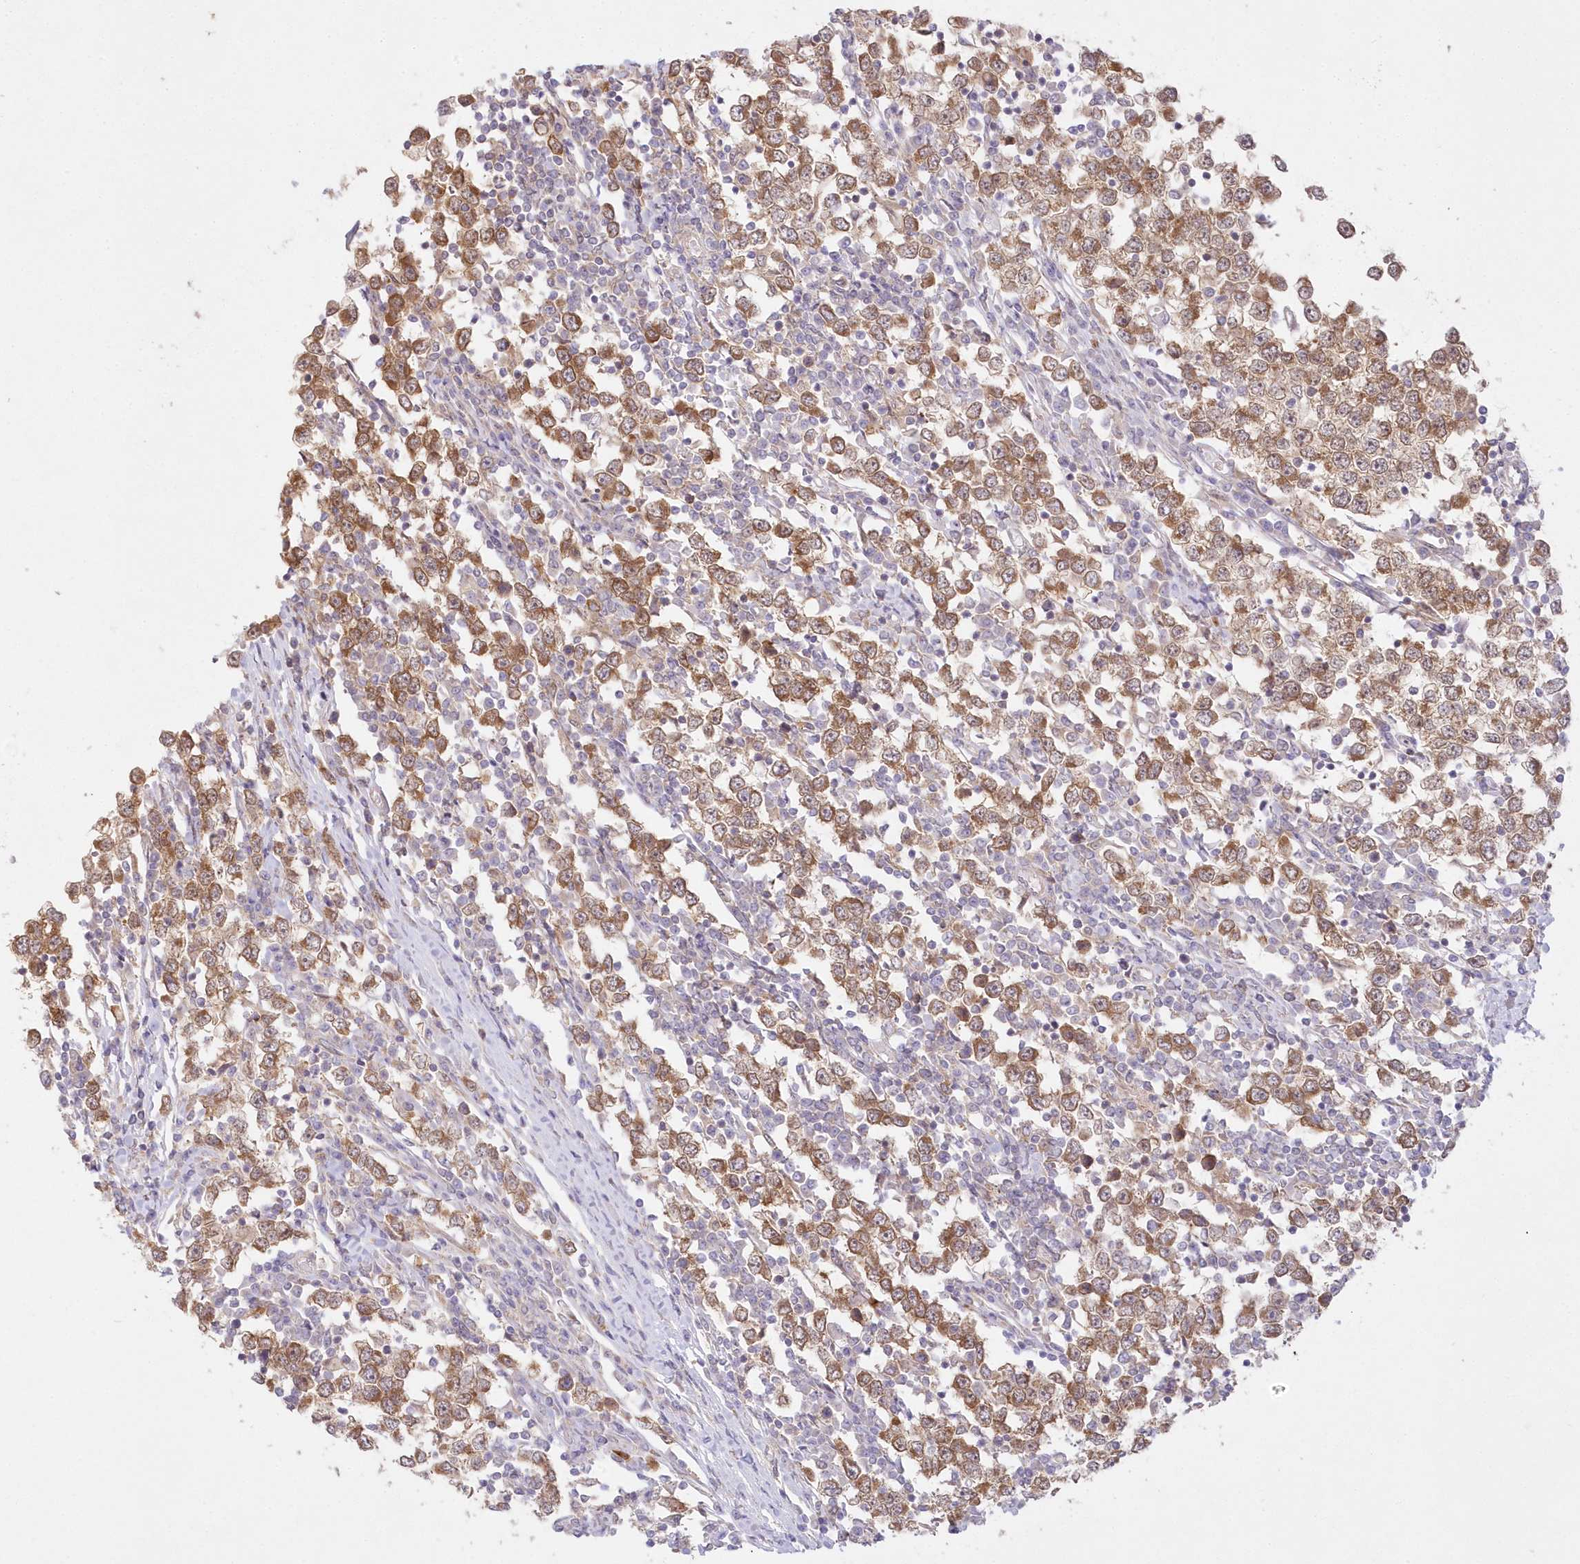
{"staining": {"intensity": "moderate", "quantity": ">75%", "location": "cytoplasmic/membranous"}, "tissue": "testis cancer", "cell_type": "Tumor cells", "image_type": "cancer", "snomed": [{"axis": "morphology", "description": "Seminoma, NOS"}, {"axis": "topography", "description": "Testis"}], "caption": "Seminoma (testis) stained for a protein exhibits moderate cytoplasmic/membranous positivity in tumor cells. (brown staining indicates protein expression, while blue staining denotes nuclei).", "gene": "RNPEP", "patient": {"sex": "male", "age": 65}}